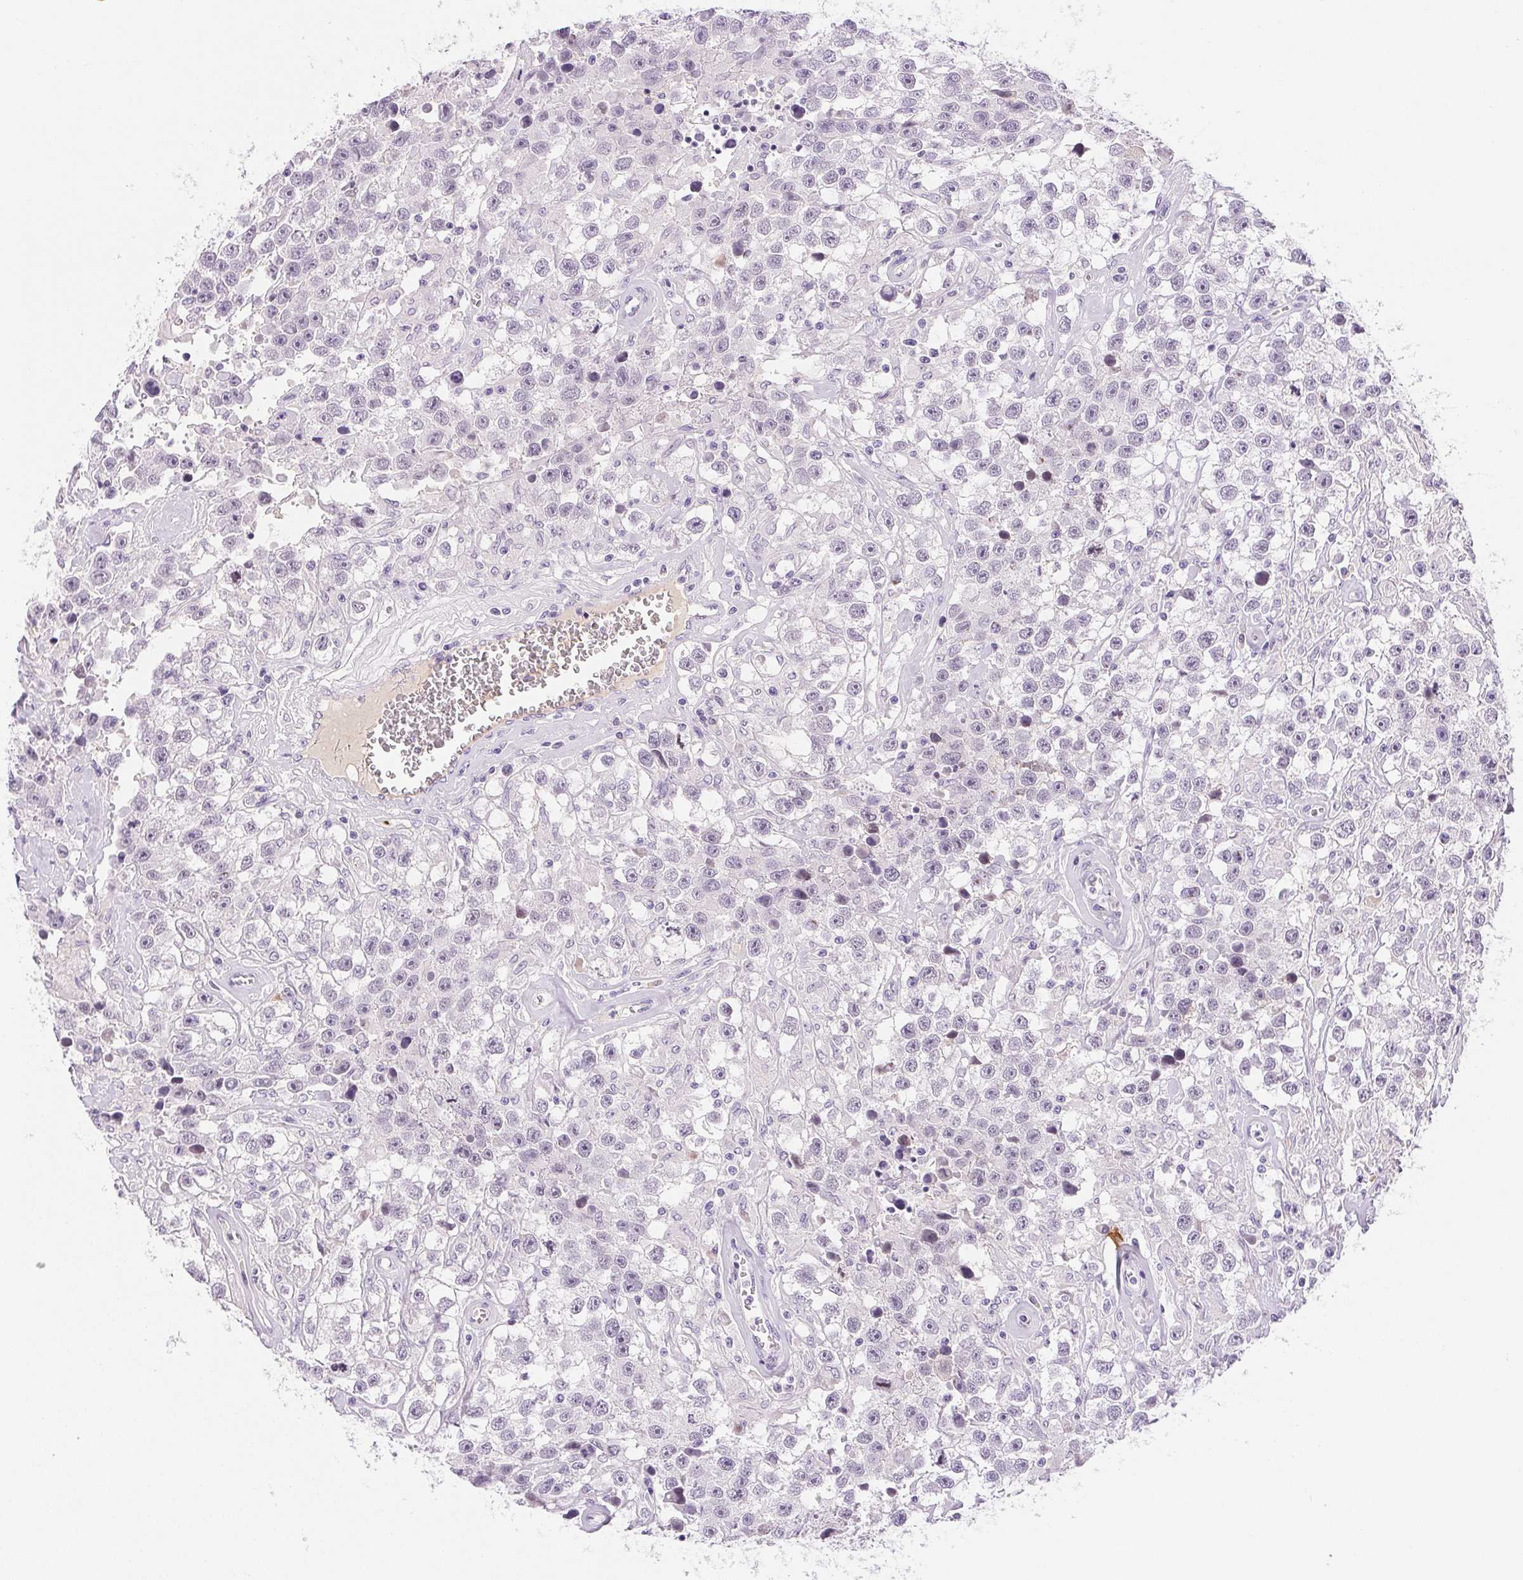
{"staining": {"intensity": "negative", "quantity": "none", "location": "none"}, "tissue": "testis cancer", "cell_type": "Tumor cells", "image_type": "cancer", "snomed": [{"axis": "morphology", "description": "Seminoma, NOS"}, {"axis": "topography", "description": "Testis"}], "caption": "Immunohistochemistry (IHC) of human seminoma (testis) shows no expression in tumor cells.", "gene": "IFIT1B", "patient": {"sex": "male", "age": 43}}